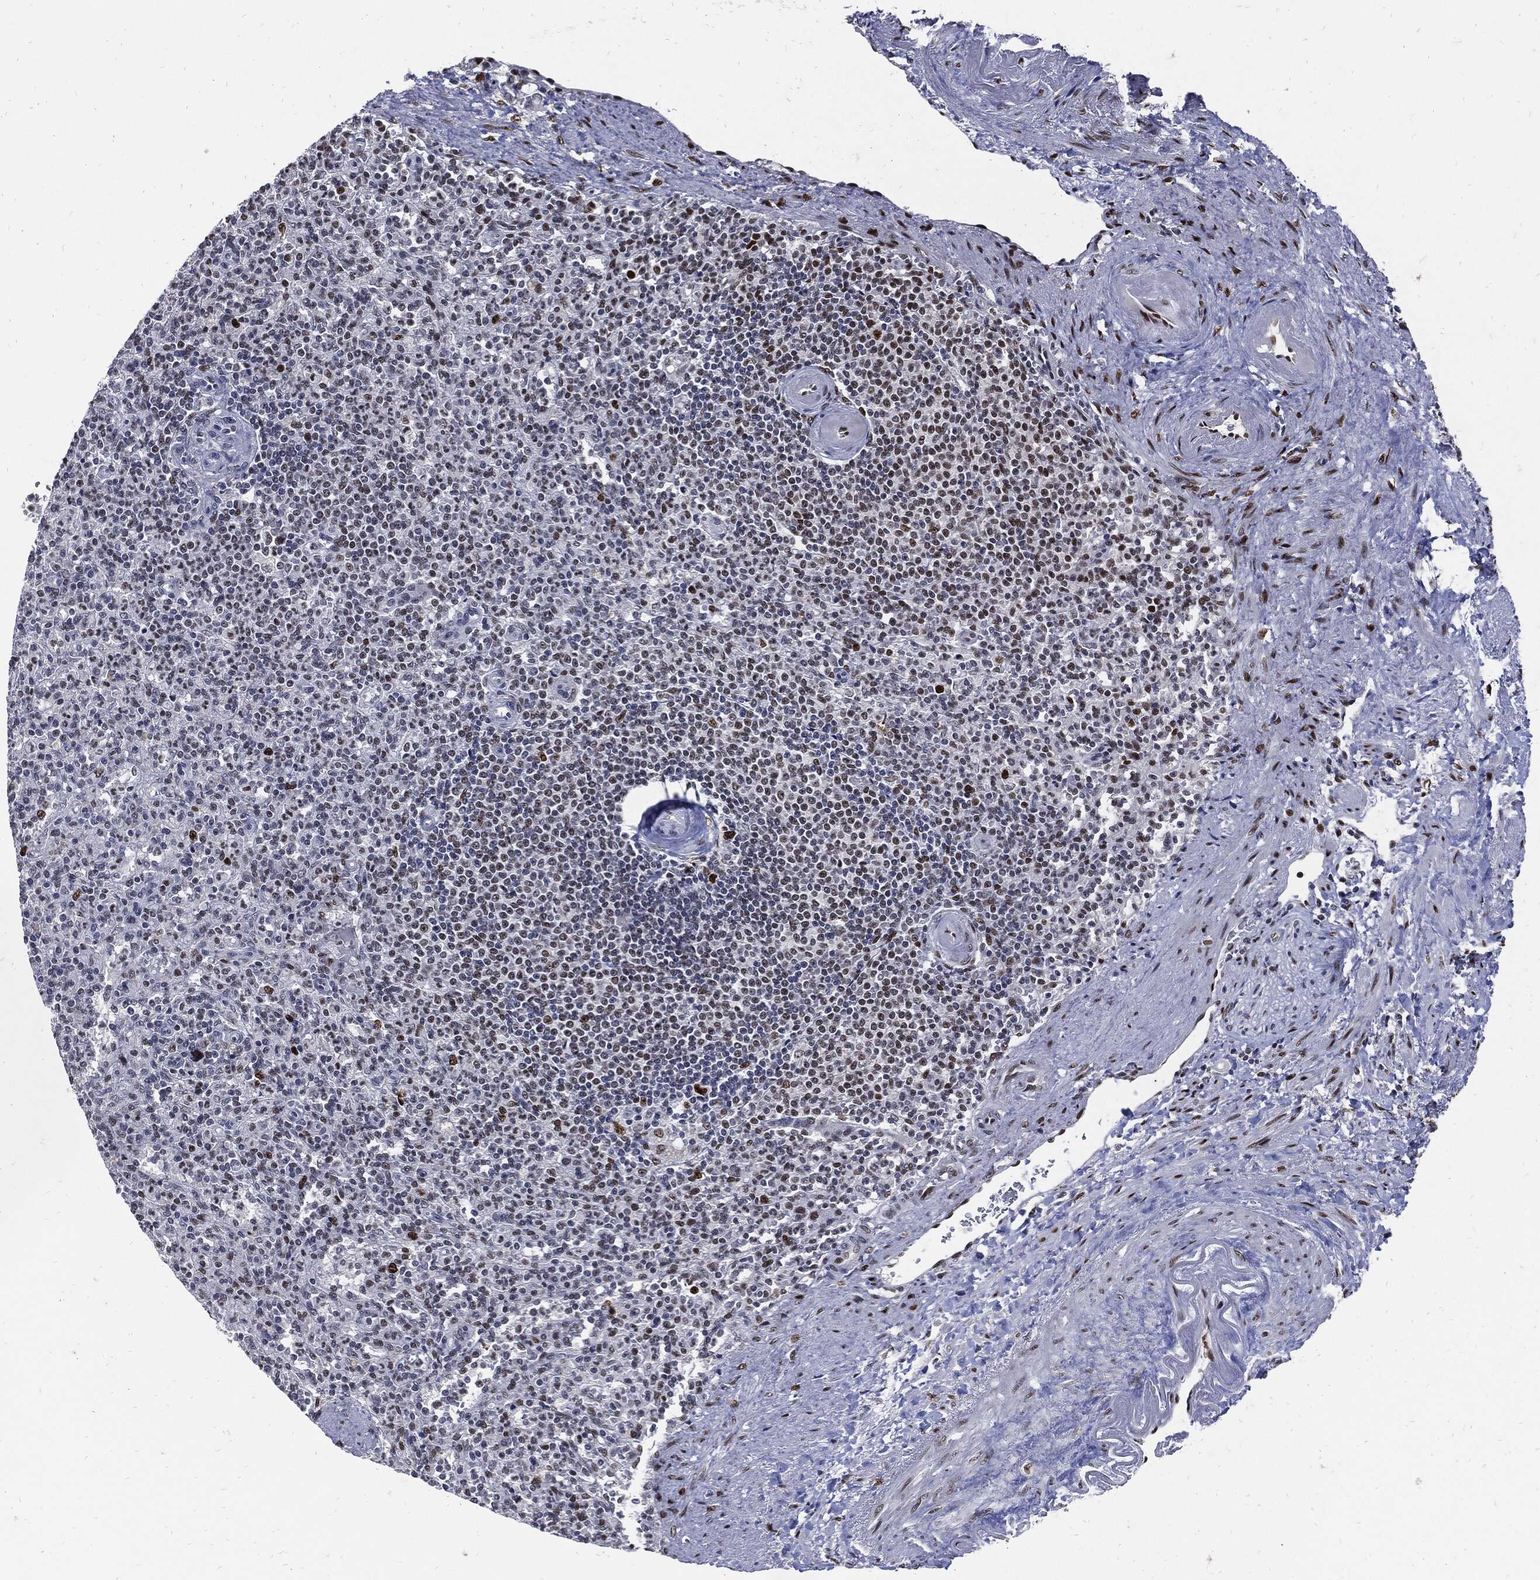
{"staining": {"intensity": "strong", "quantity": "<25%", "location": "nuclear"}, "tissue": "spleen", "cell_type": "Cells in red pulp", "image_type": "normal", "snomed": [{"axis": "morphology", "description": "Normal tissue, NOS"}, {"axis": "topography", "description": "Spleen"}], "caption": "There is medium levels of strong nuclear expression in cells in red pulp of normal spleen, as demonstrated by immunohistochemical staining (brown color).", "gene": "NBN", "patient": {"sex": "female", "age": 74}}